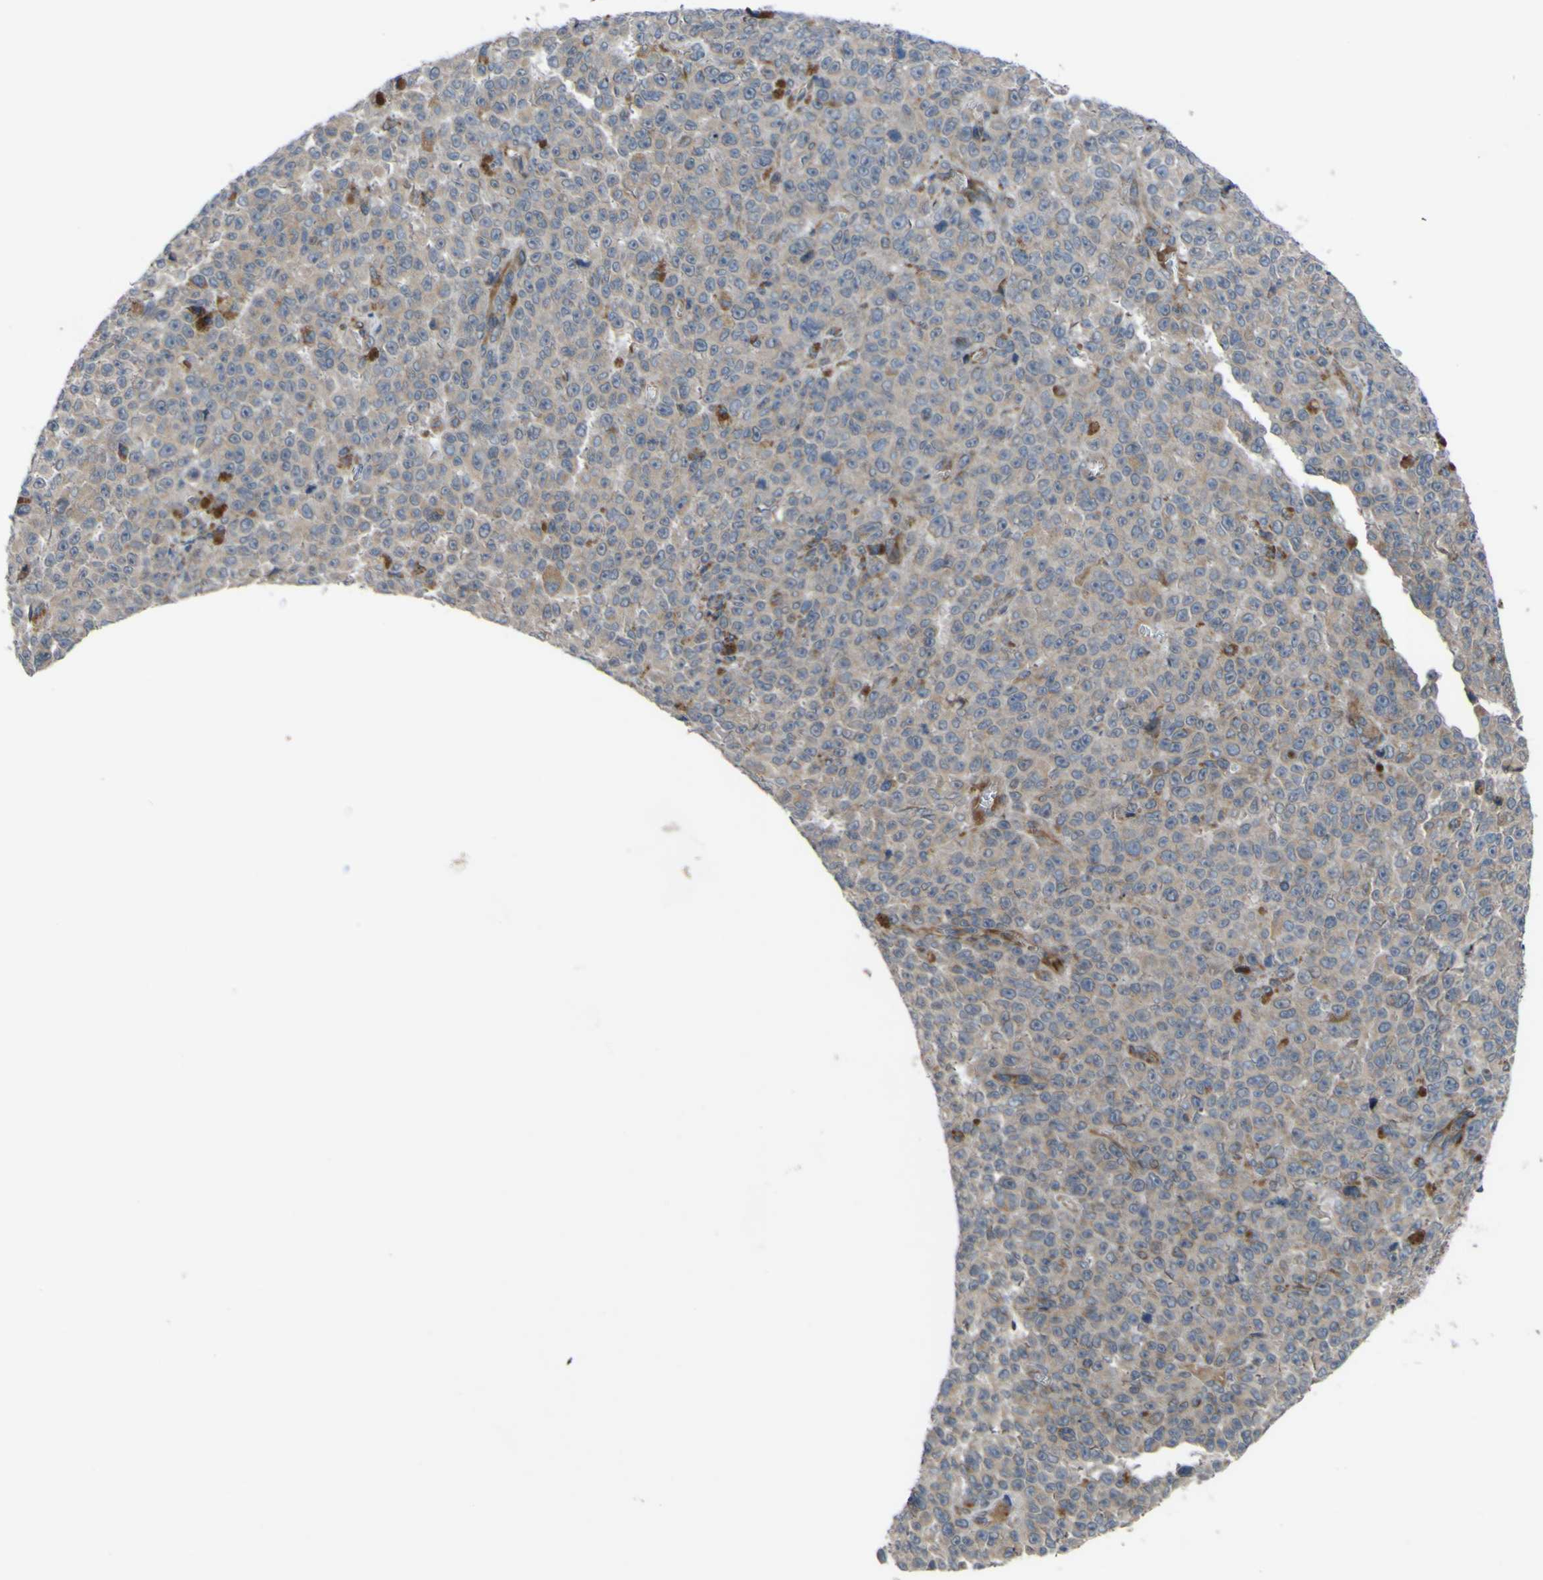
{"staining": {"intensity": "negative", "quantity": "none", "location": "none"}, "tissue": "melanoma", "cell_type": "Tumor cells", "image_type": "cancer", "snomed": [{"axis": "morphology", "description": "Malignant melanoma, NOS"}, {"axis": "topography", "description": "Skin"}], "caption": "Immunohistochemistry (IHC) image of malignant melanoma stained for a protein (brown), which shows no expression in tumor cells.", "gene": "GPLD1", "patient": {"sex": "female", "age": 82}}